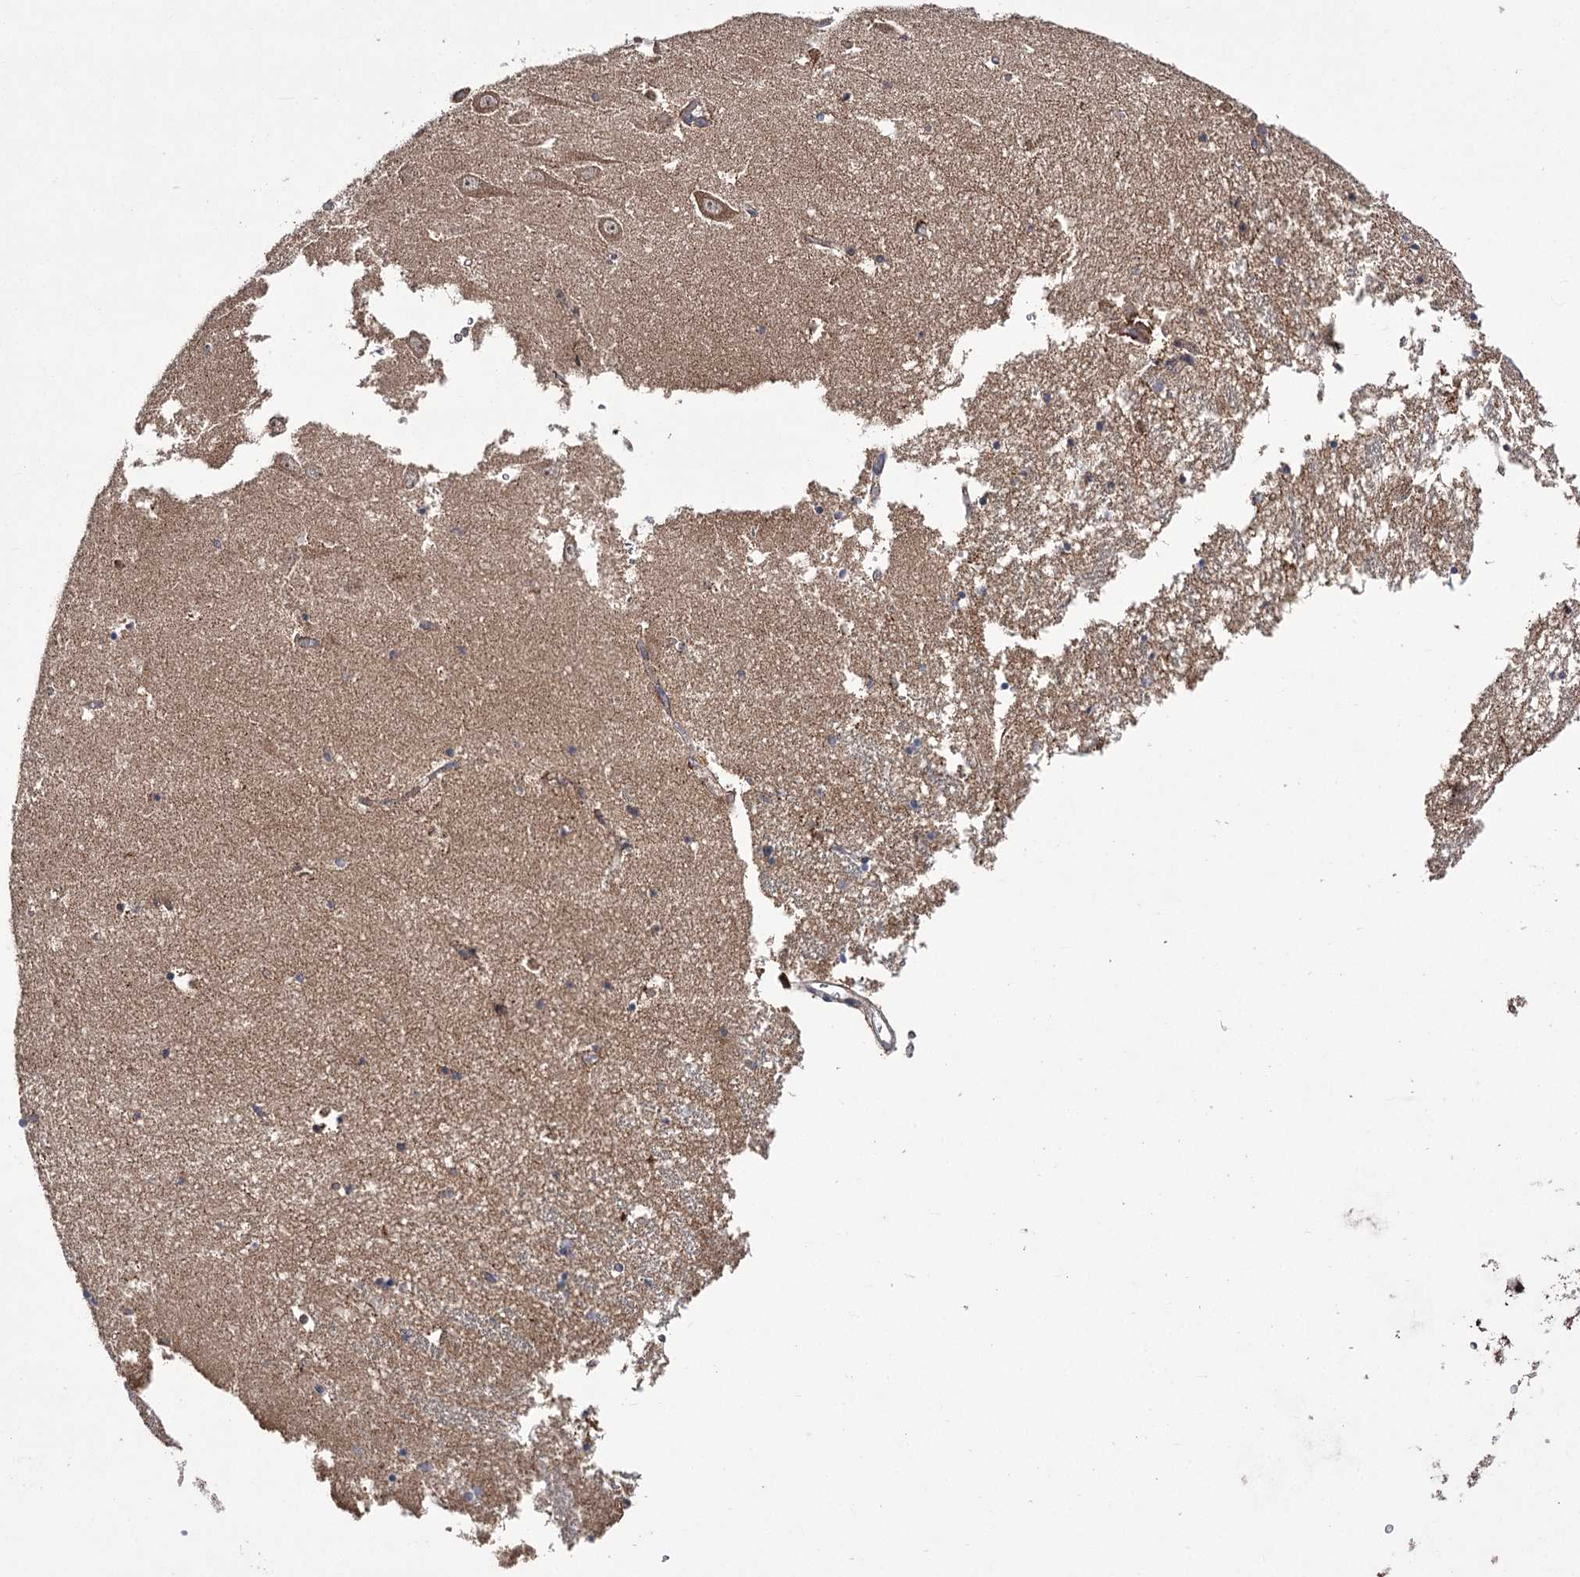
{"staining": {"intensity": "weak", "quantity": "25%-75%", "location": "cytoplasmic/membranous"}, "tissue": "hippocampus", "cell_type": "Glial cells", "image_type": "normal", "snomed": [{"axis": "morphology", "description": "Normal tissue, NOS"}, {"axis": "topography", "description": "Hippocampus"}], "caption": "The photomicrograph displays a brown stain indicating the presence of a protein in the cytoplasmic/membranous of glial cells in hippocampus.", "gene": "NADK2", "patient": {"sex": "male", "age": 70}}